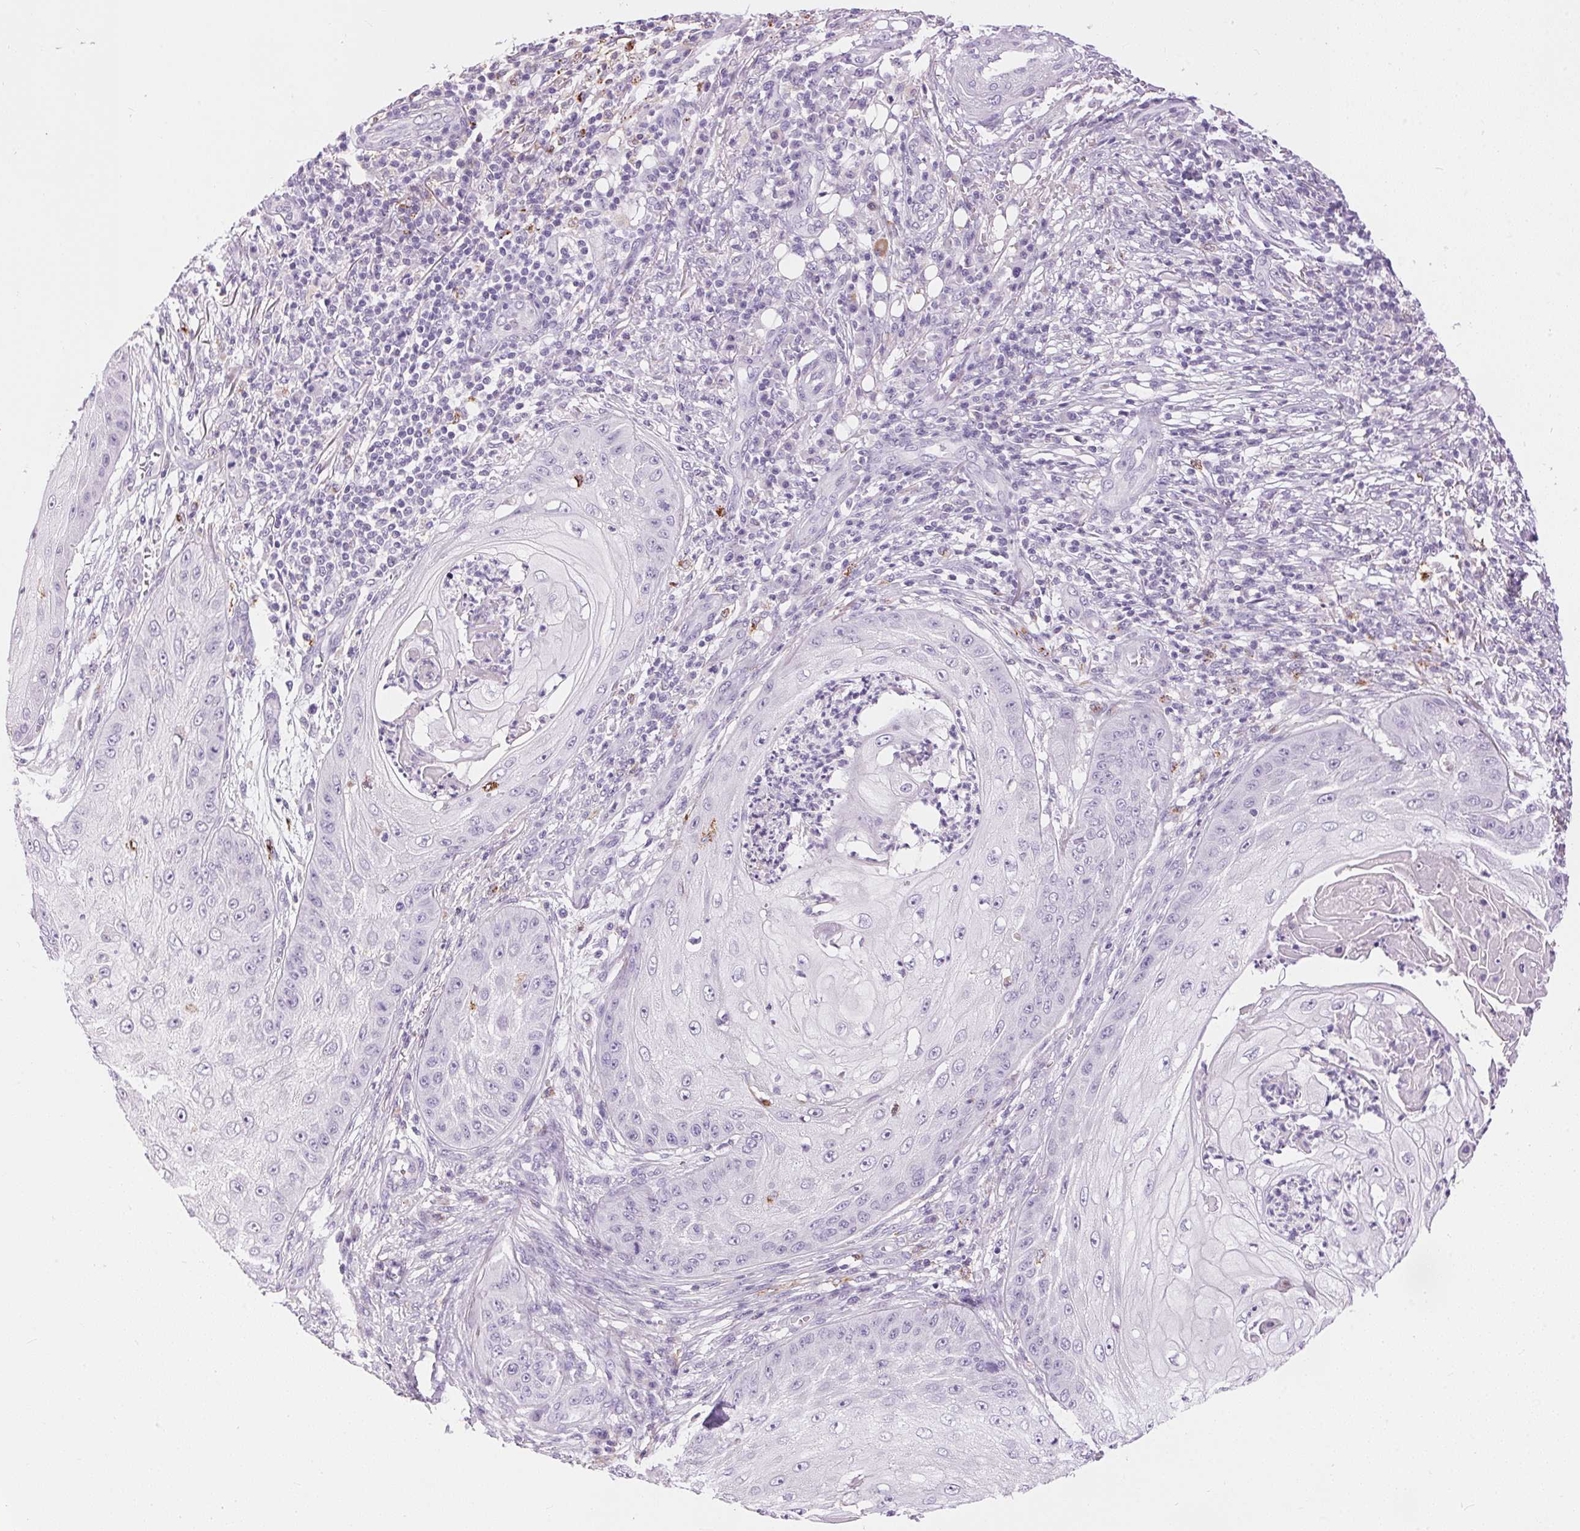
{"staining": {"intensity": "negative", "quantity": "none", "location": "none"}, "tissue": "skin cancer", "cell_type": "Tumor cells", "image_type": "cancer", "snomed": [{"axis": "morphology", "description": "Squamous cell carcinoma, NOS"}, {"axis": "topography", "description": "Skin"}], "caption": "Tumor cells are negative for brown protein staining in squamous cell carcinoma (skin).", "gene": "PNLIPRP3", "patient": {"sex": "male", "age": 70}}